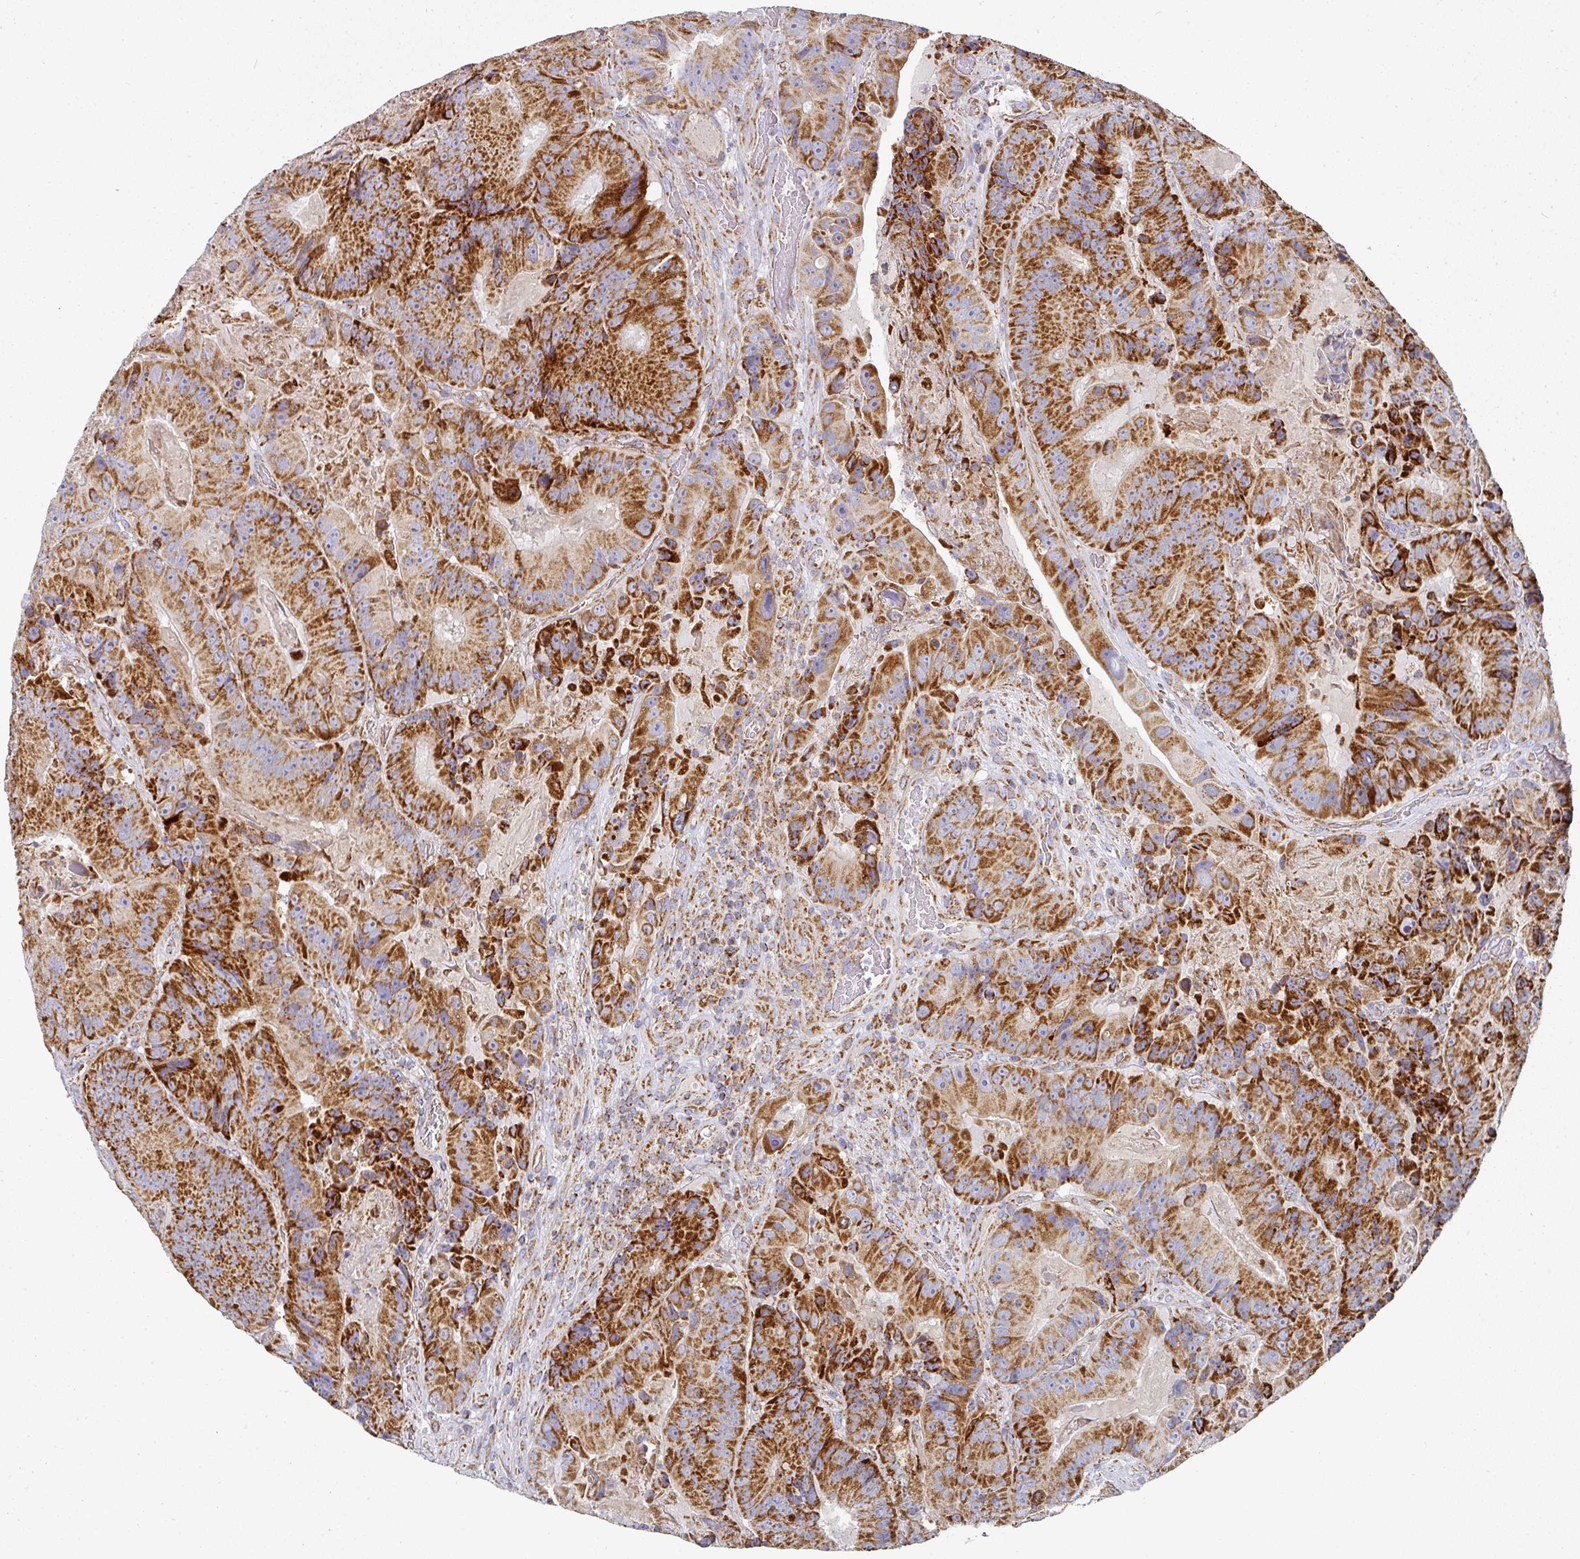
{"staining": {"intensity": "strong", "quantity": ">75%", "location": "cytoplasmic/membranous"}, "tissue": "colorectal cancer", "cell_type": "Tumor cells", "image_type": "cancer", "snomed": [{"axis": "morphology", "description": "Adenocarcinoma, NOS"}, {"axis": "topography", "description": "Colon"}], "caption": "The histopathology image demonstrates immunohistochemical staining of colorectal cancer. There is strong cytoplasmic/membranous positivity is present in approximately >75% of tumor cells.", "gene": "UQCRFS1", "patient": {"sex": "female", "age": 86}}